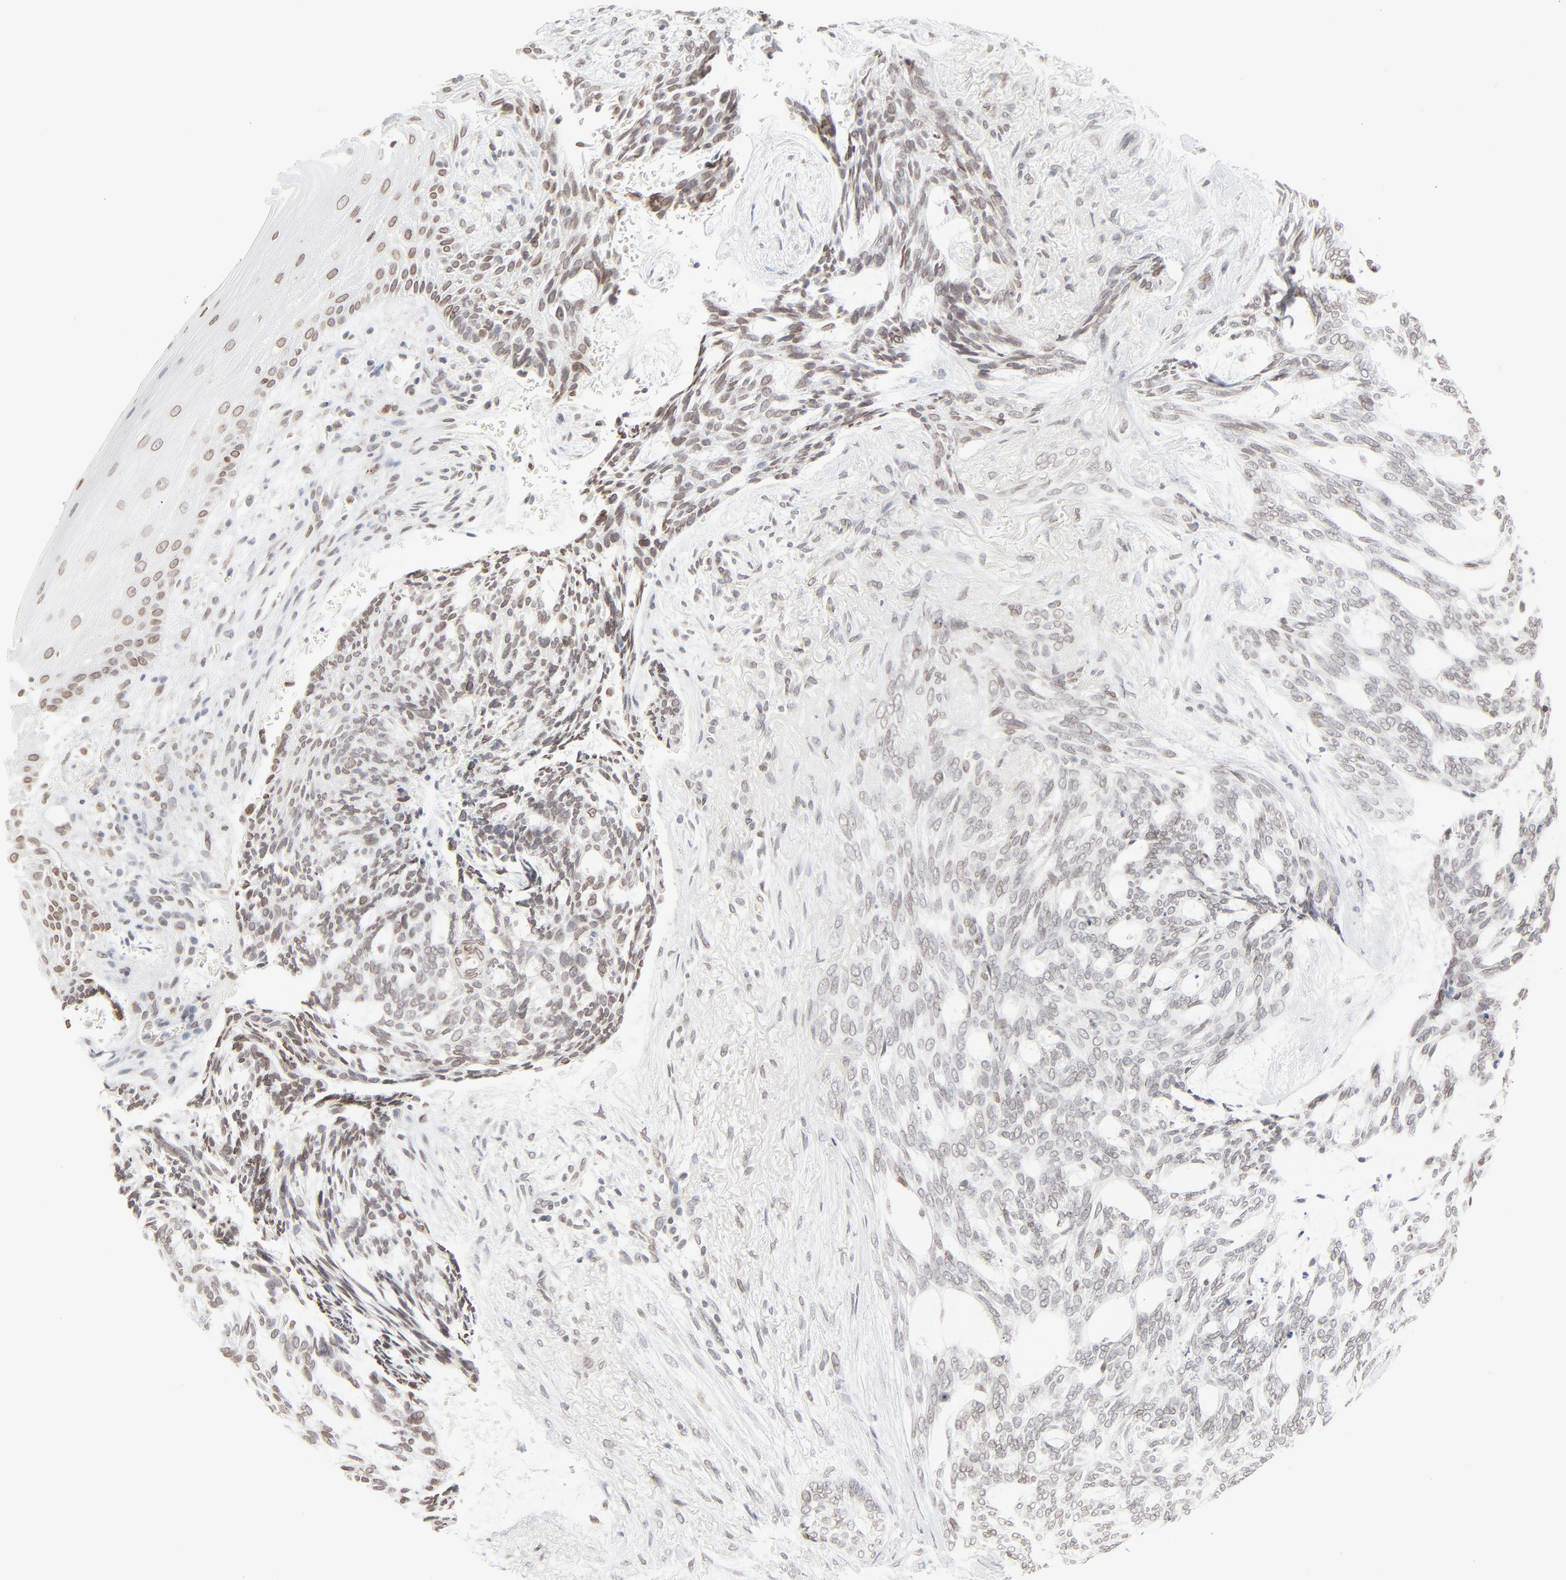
{"staining": {"intensity": "weak", "quantity": "25%-75%", "location": "cytoplasmic/membranous,nuclear"}, "tissue": "skin cancer", "cell_type": "Tumor cells", "image_type": "cancer", "snomed": [{"axis": "morphology", "description": "Normal tissue, NOS"}, {"axis": "morphology", "description": "Basal cell carcinoma"}, {"axis": "topography", "description": "Skin"}], "caption": "Immunohistochemical staining of skin basal cell carcinoma reveals low levels of weak cytoplasmic/membranous and nuclear protein expression in approximately 25%-75% of tumor cells. The protein is shown in brown color, while the nuclei are stained blue.", "gene": "MAD1L1", "patient": {"sex": "female", "age": 71}}